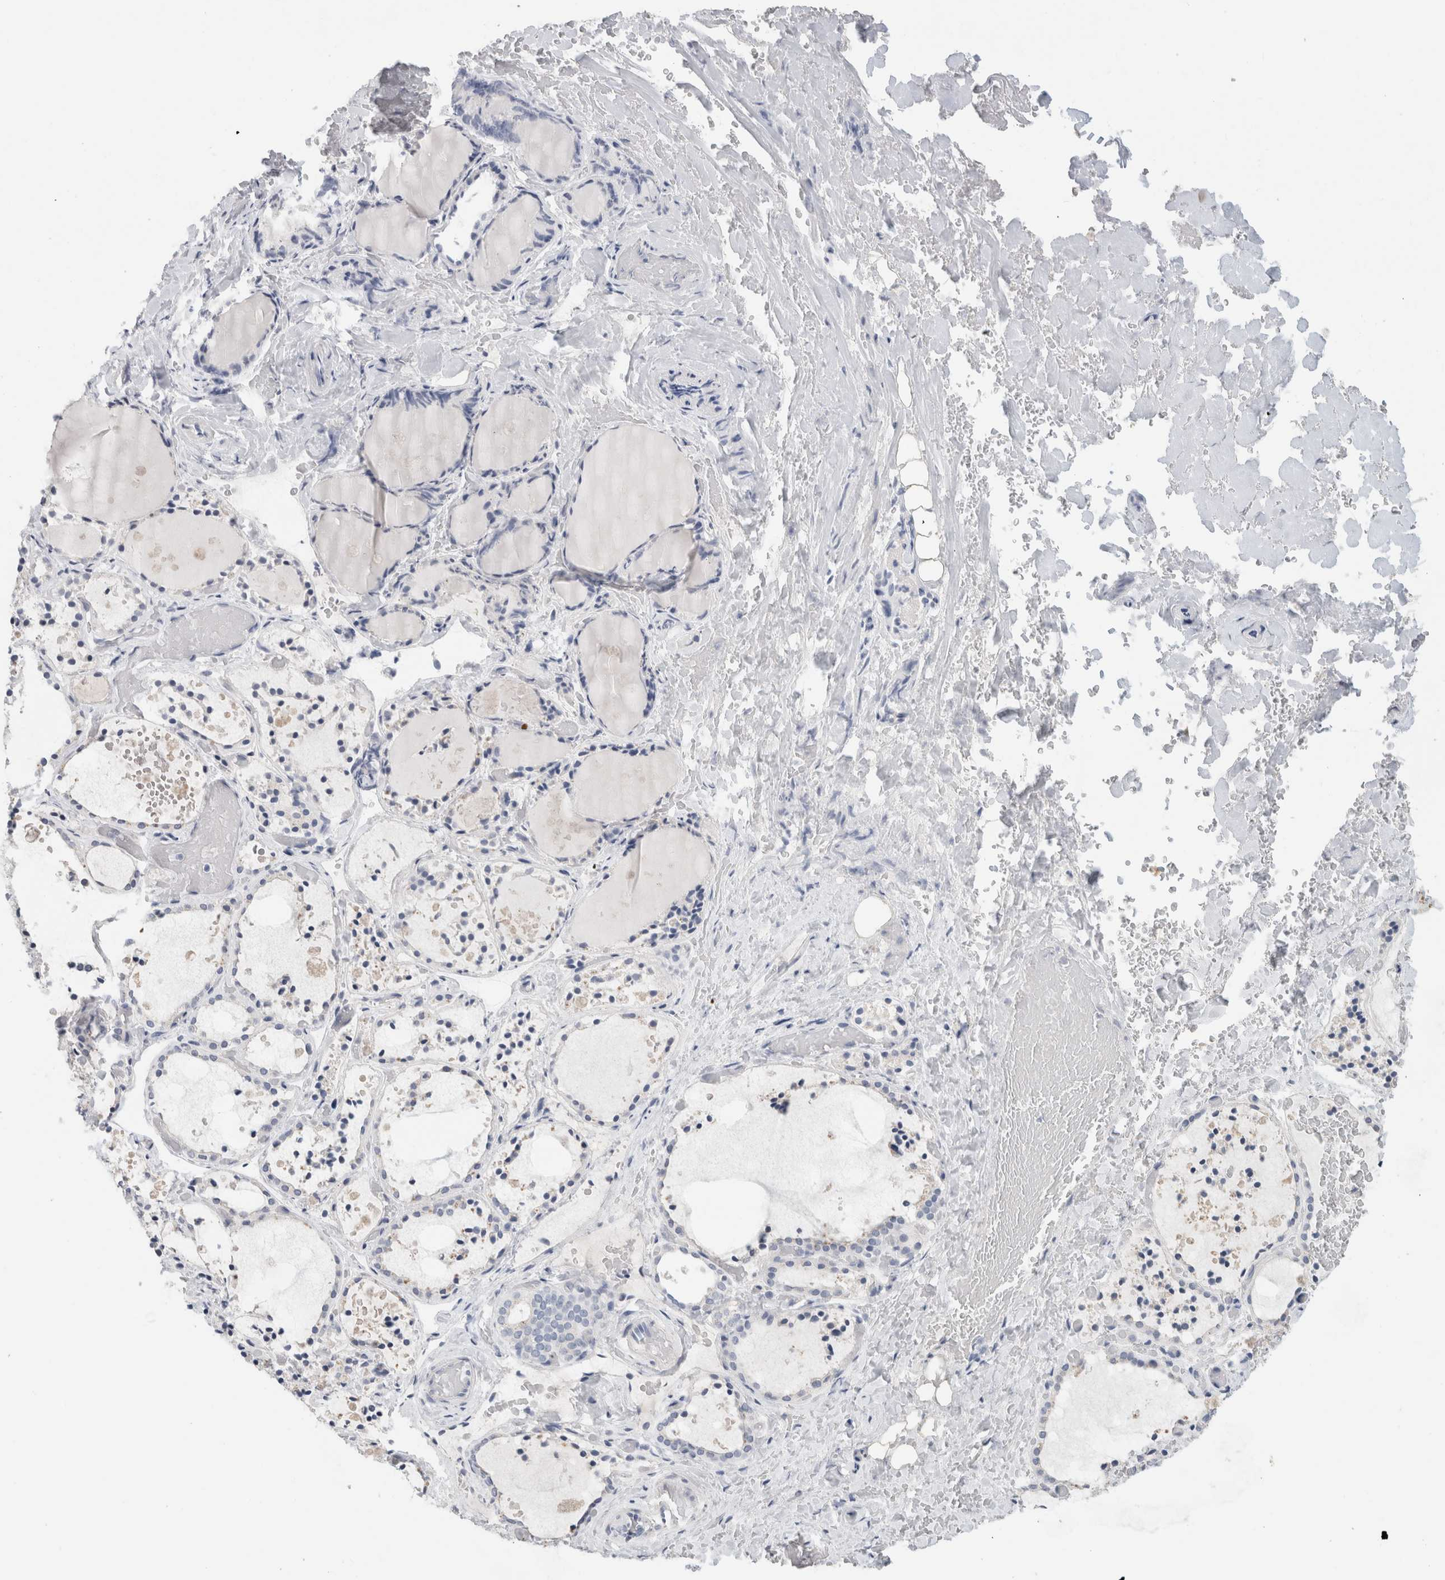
{"staining": {"intensity": "negative", "quantity": "none", "location": "none"}, "tissue": "thyroid gland", "cell_type": "Glandular cells", "image_type": "normal", "snomed": [{"axis": "morphology", "description": "Normal tissue, NOS"}, {"axis": "topography", "description": "Thyroid gland"}], "caption": "DAB immunohistochemical staining of normal thyroid gland demonstrates no significant positivity in glandular cells.", "gene": "BCAN", "patient": {"sex": "female", "age": 44}}